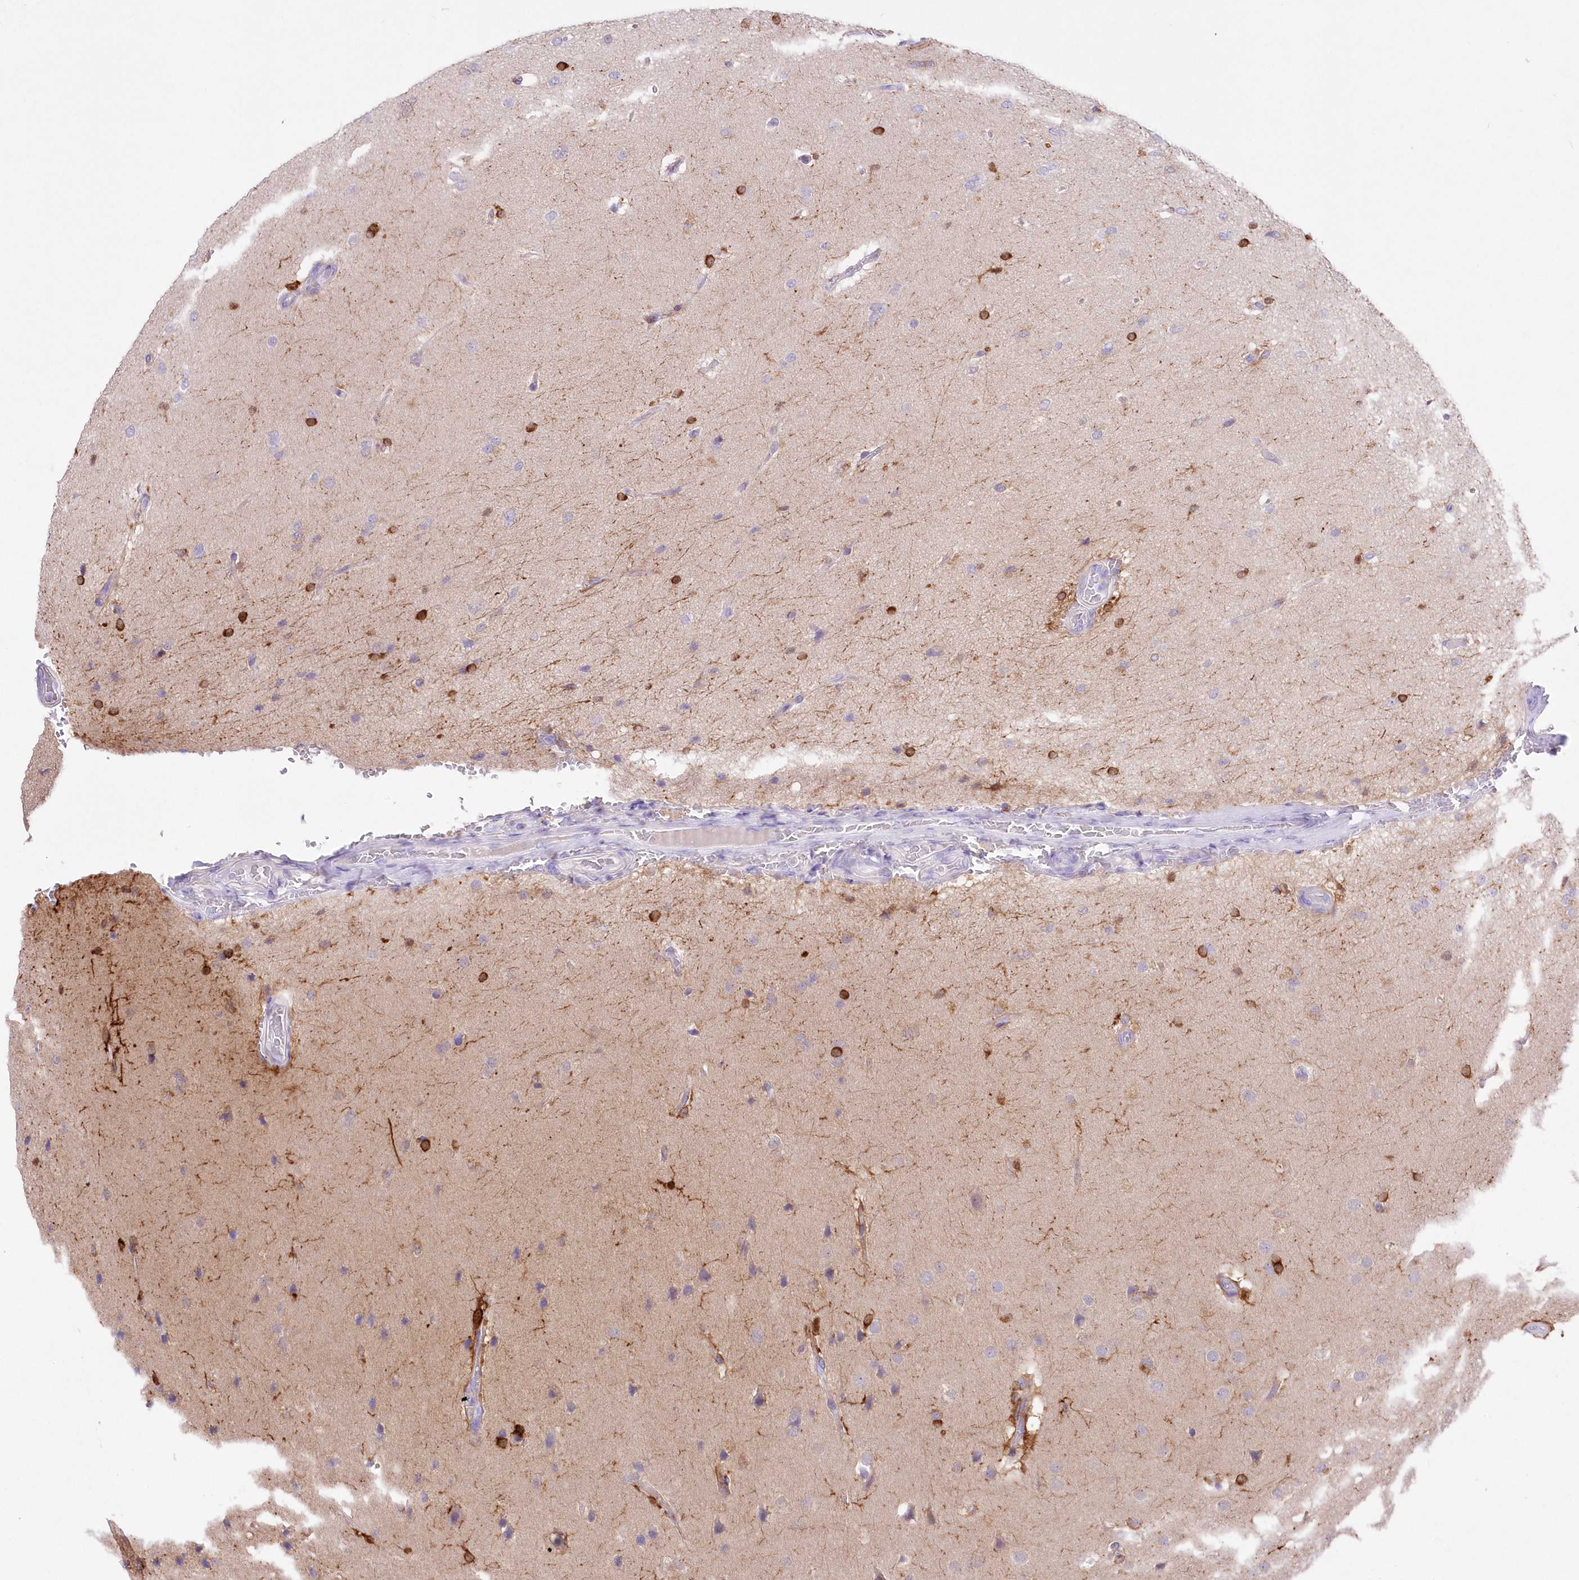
{"staining": {"intensity": "strong", "quantity": "<25%", "location": "cytoplasmic/membranous"}, "tissue": "glioma", "cell_type": "Tumor cells", "image_type": "cancer", "snomed": [{"axis": "morphology", "description": "Glioma, malignant, Low grade"}, {"axis": "topography", "description": "Brain"}], "caption": "Immunohistochemistry (IHC) histopathology image of neoplastic tissue: human glioma stained using IHC reveals medium levels of strong protein expression localized specifically in the cytoplasmic/membranous of tumor cells, appearing as a cytoplasmic/membranous brown color.", "gene": "DNAJC19", "patient": {"sex": "female", "age": 37}}